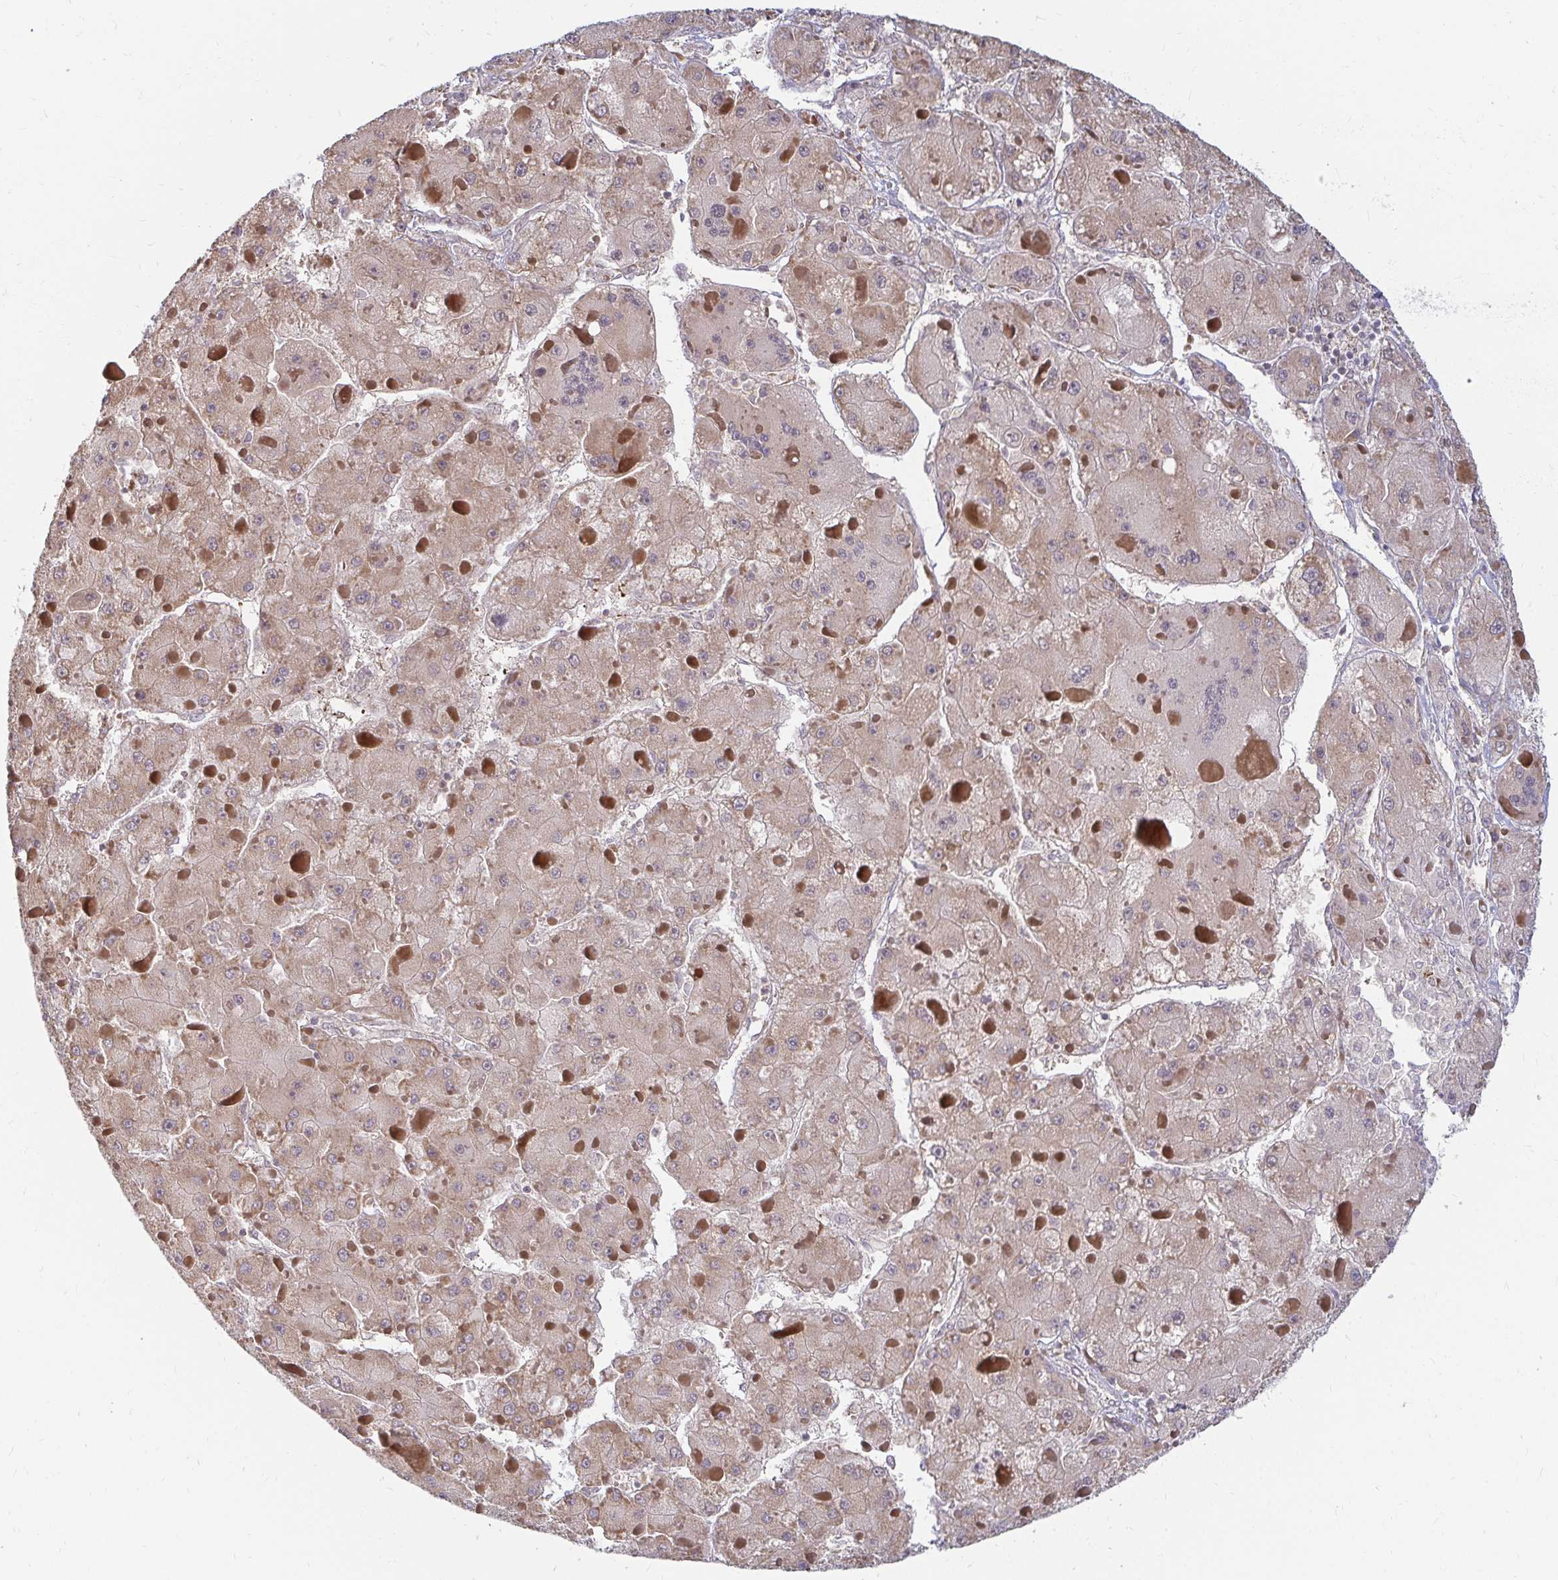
{"staining": {"intensity": "weak", "quantity": ">75%", "location": "cytoplasmic/membranous"}, "tissue": "liver cancer", "cell_type": "Tumor cells", "image_type": "cancer", "snomed": [{"axis": "morphology", "description": "Carcinoma, Hepatocellular, NOS"}, {"axis": "topography", "description": "Liver"}], "caption": "An immunohistochemistry histopathology image of tumor tissue is shown. Protein staining in brown highlights weak cytoplasmic/membranous positivity in hepatocellular carcinoma (liver) within tumor cells. (DAB (3,3'-diaminobenzidine) IHC with brightfield microscopy, high magnification).", "gene": "CAST", "patient": {"sex": "female", "age": 73}}